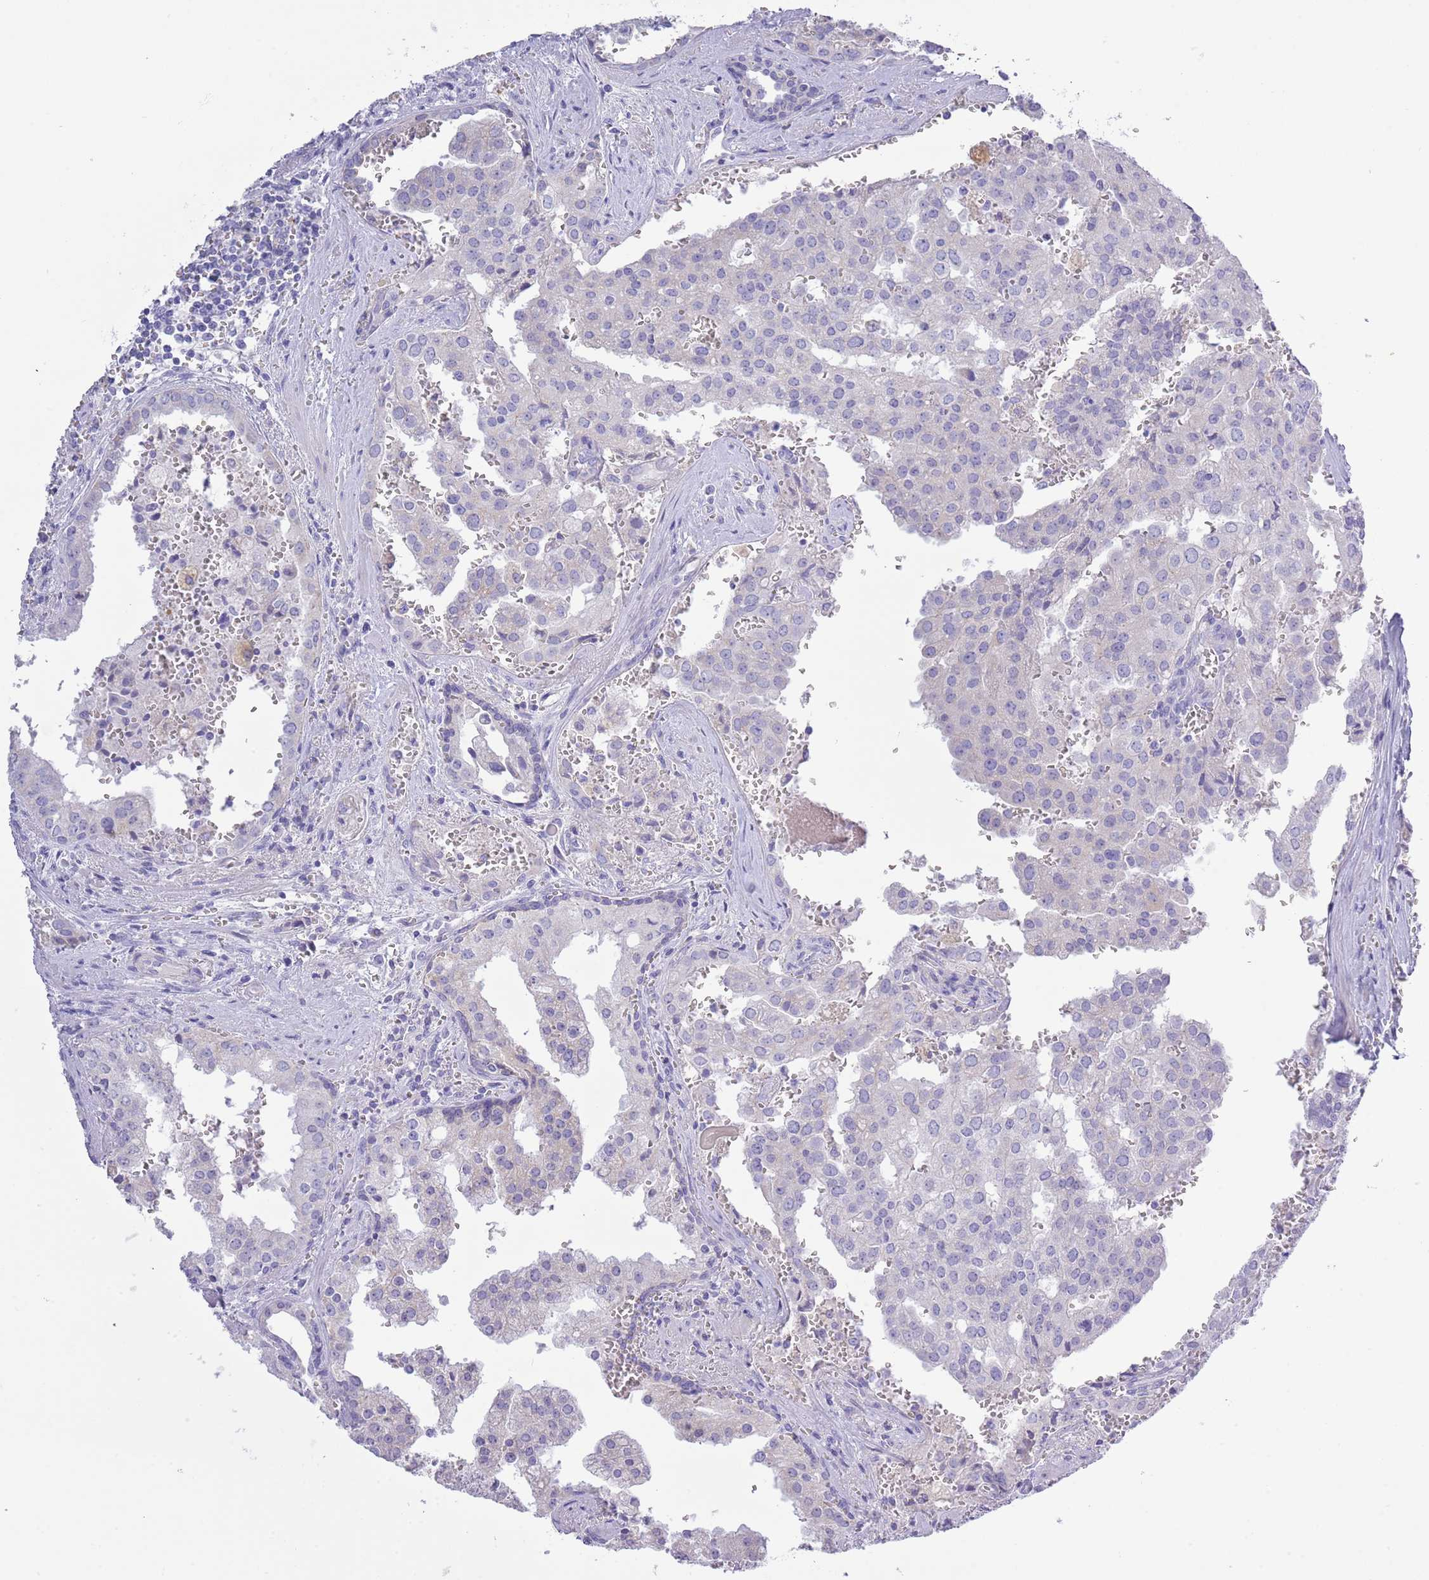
{"staining": {"intensity": "negative", "quantity": "none", "location": "none"}, "tissue": "prostate cancer", "cell_type": "Tumor cells", "image_type": "cancer", "snomed": [{"axis": "morphology", "description": "Adenocarcinoma, High grade"}, {"axis": "topography", "description": "Prostate"}], "caption": "IHC photomicrograph of high-grade adenocarcinoma (prostate) stained for a protein (brown), which reveals no positivity in tumor cells. (DAB immunohistochemistry visualized using brightfield microscopy, high magnification).", "gene": "ACR", "patient": {"sex": "male", "age": 68}}